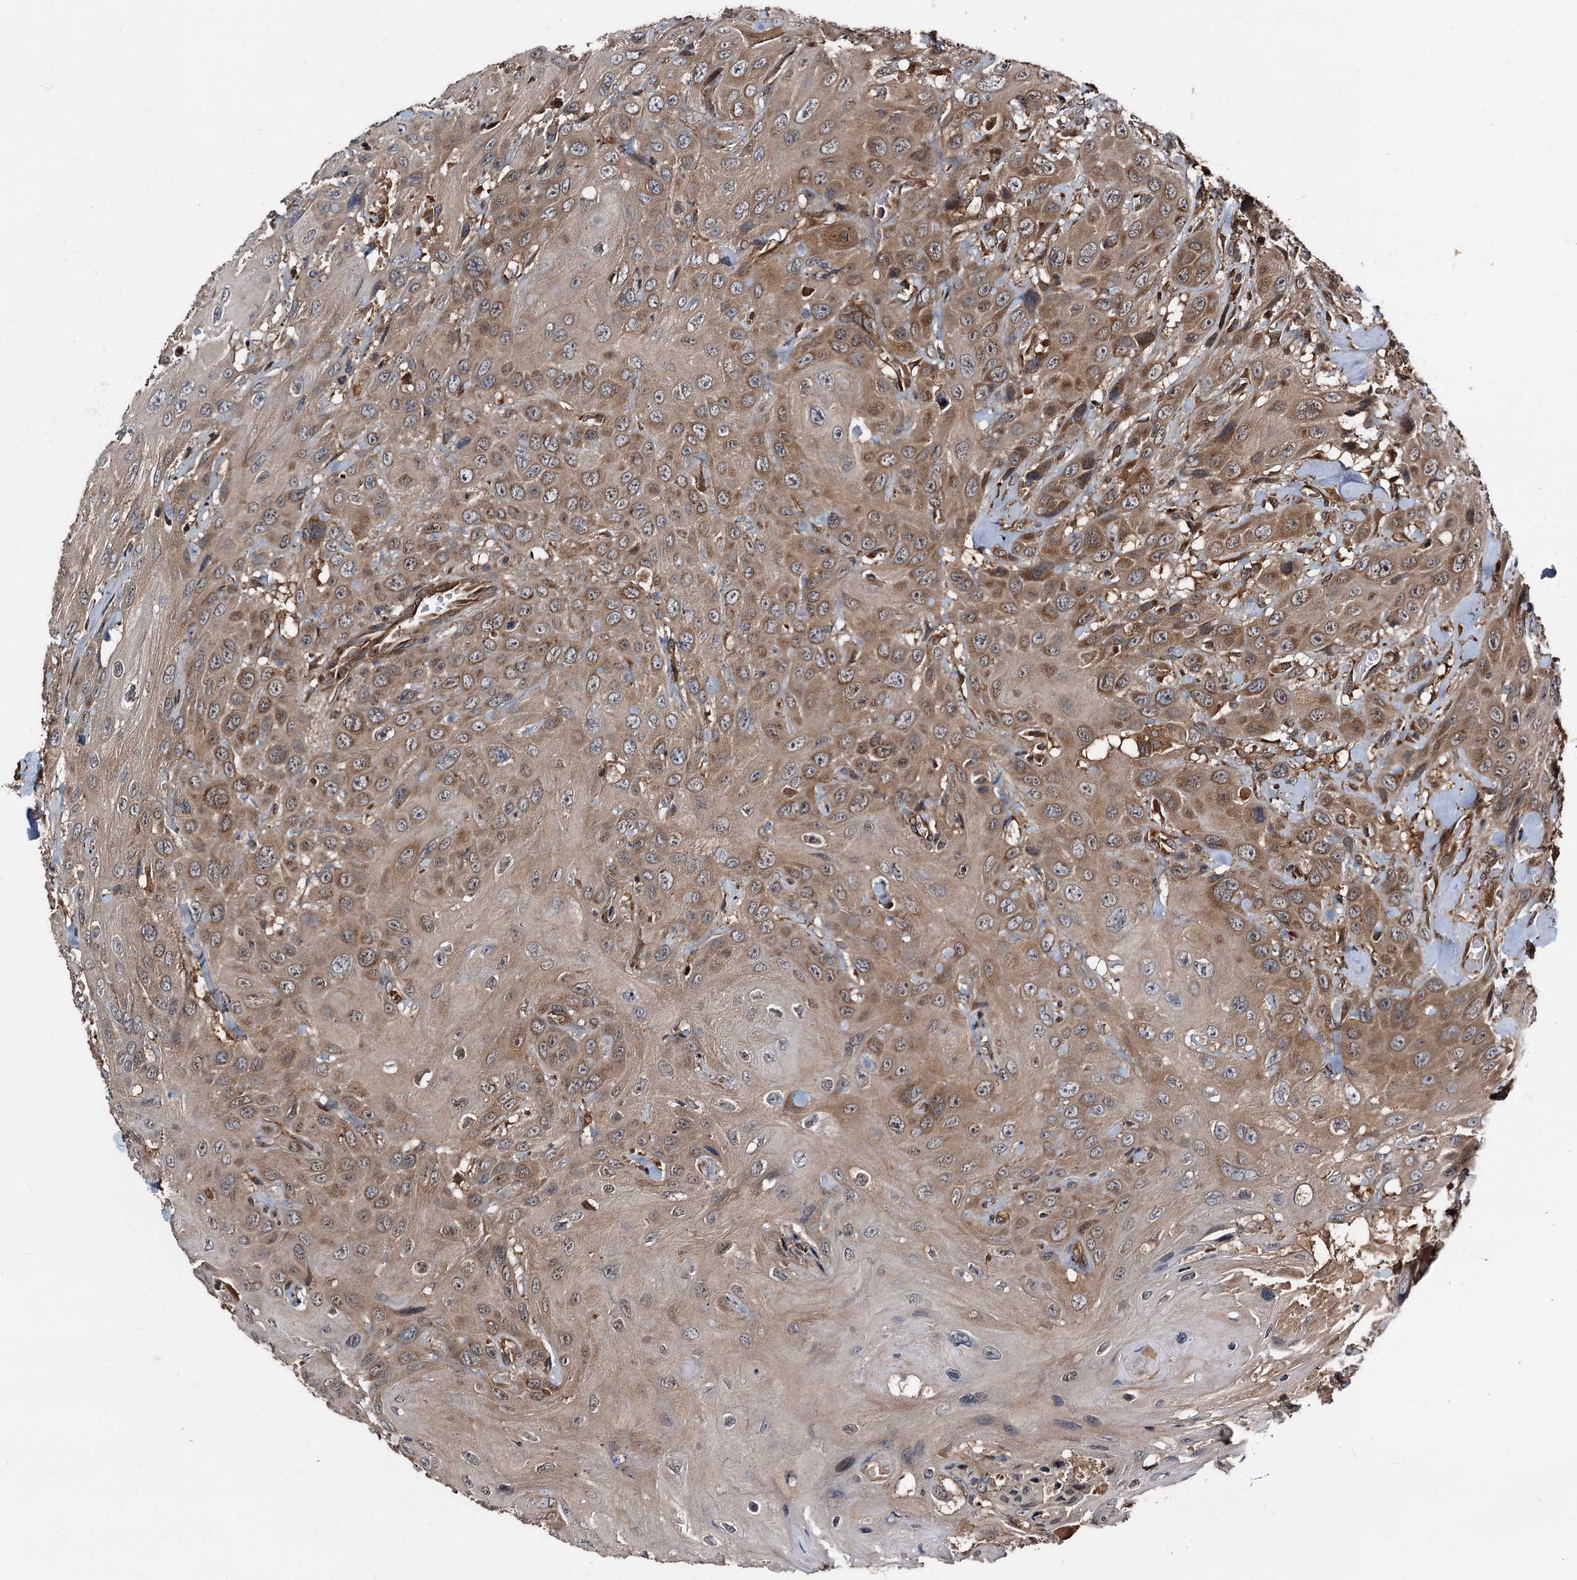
{"staining": {"intensity": "moderate", "quantity": ">75%", "location": "cytoplasmic/membranous"}, "tissue": "head and neck cancer", "cell_type": "Tumor cells", "image_type": "cancer", "snomed": [{"axis": "morphology", "description": "Squamous cell carcinoma, NOS"}, {"axis": "topography", "description": "Head-Neck"}], "caption": "High-power microscopy captured an immunohistochemistry (IHC) histopathology image of squamous cell carcinoma (head and neck), revealing moderate cytoplasmic/membranous positivity in about >75% of tumor cells.", "gene": "PEX5", "patient": {"sex": "male", "age": 81}}